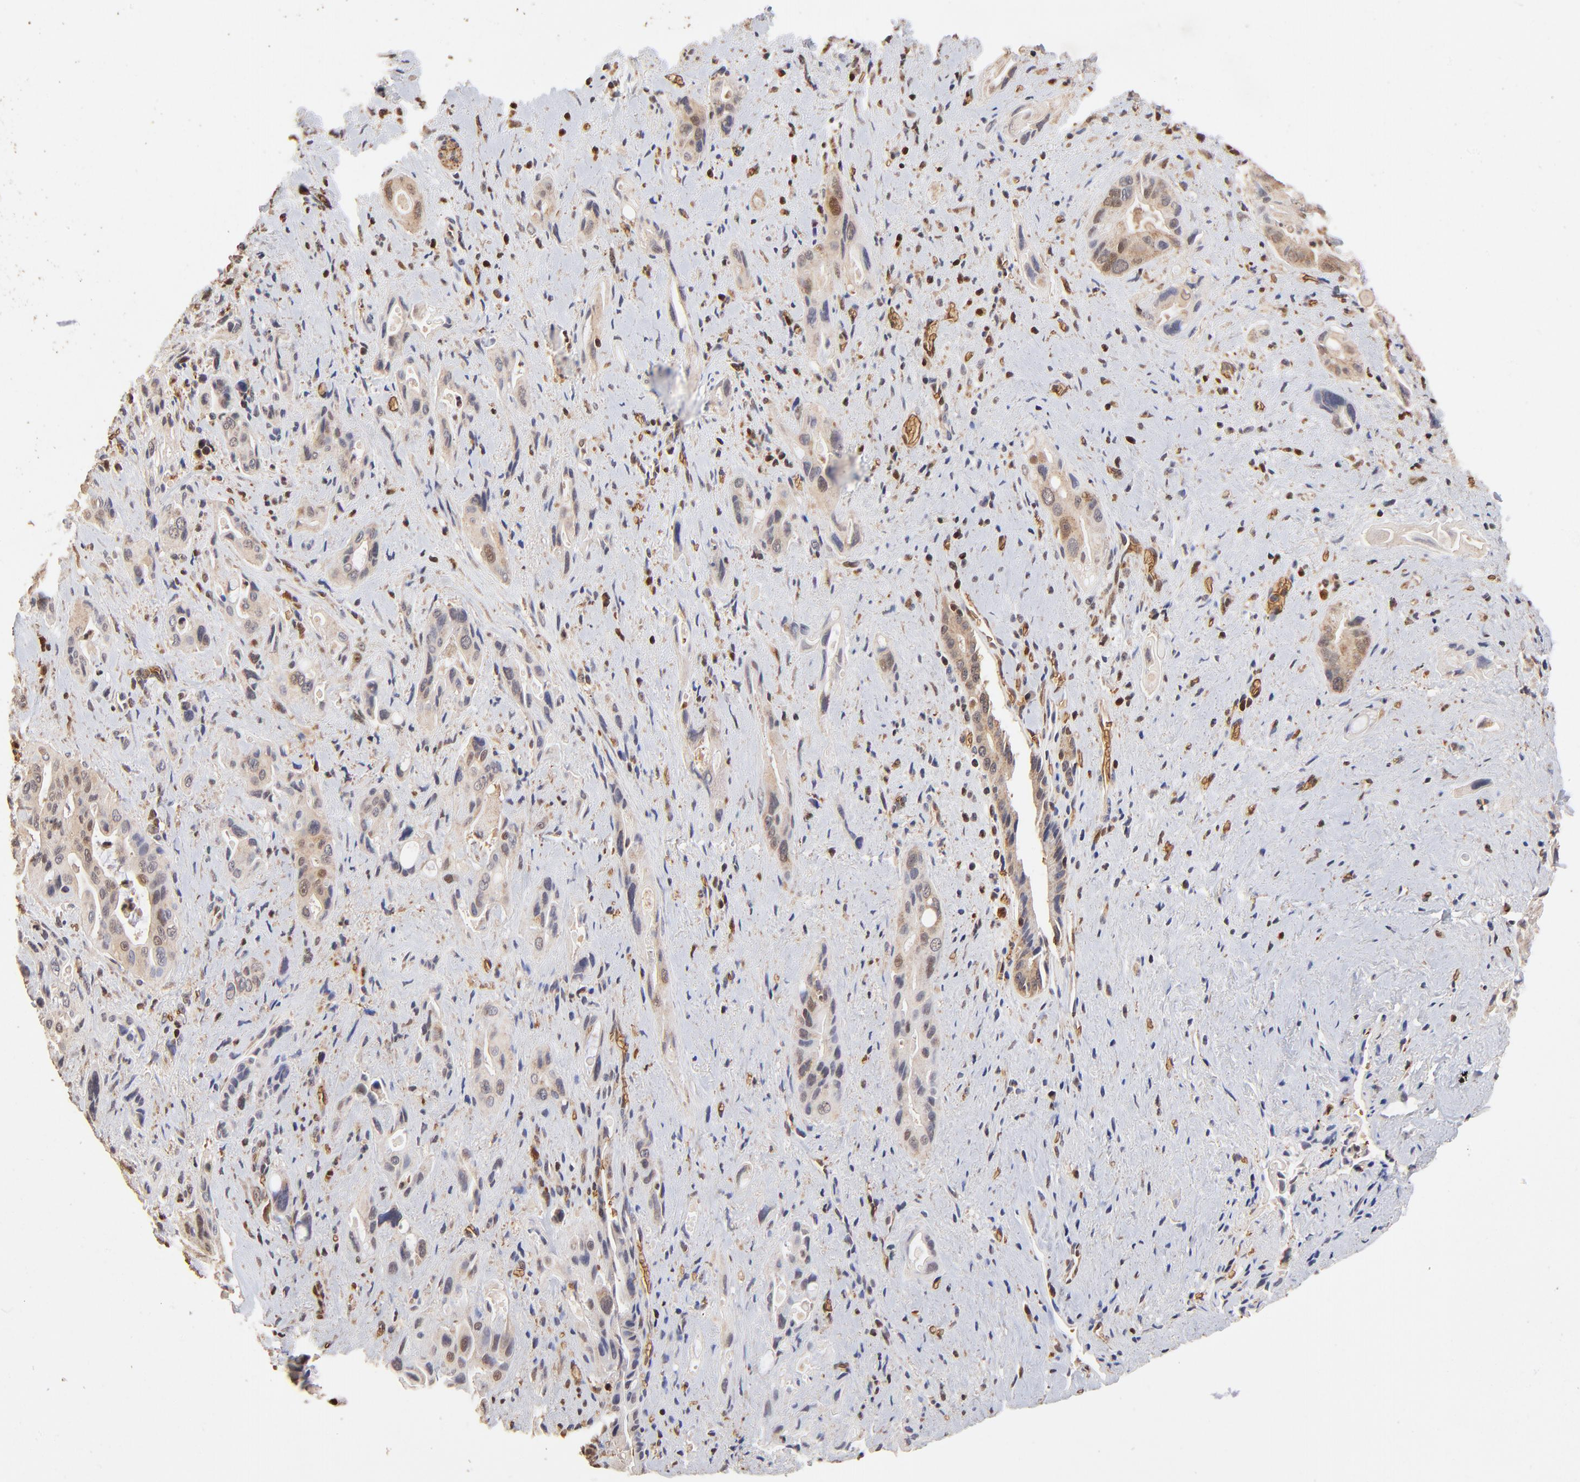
{"staining": {"intensity": "weak", "quantity": "25%-75%", "location": "cytoplasmic/membranous,nuclear"}, "tissue": "pancreatic cancer", "cell_type": "Tumor cells", "image_type": "cancer", "snomed": [{"axis": "morphology", "description": "Adenocarcinoma, NOS"}, {"axis": "topography", "description": "Pancreas"}], "caption": "Immunohistochemical staining of pancreatic cancer demonstrates low levels of weak cytoplasmic/membranous and nuclear staining in about 25%-75% of tumor cells.", "gene": "CASP1", "patient": {"sex": "male", "age": 77}}